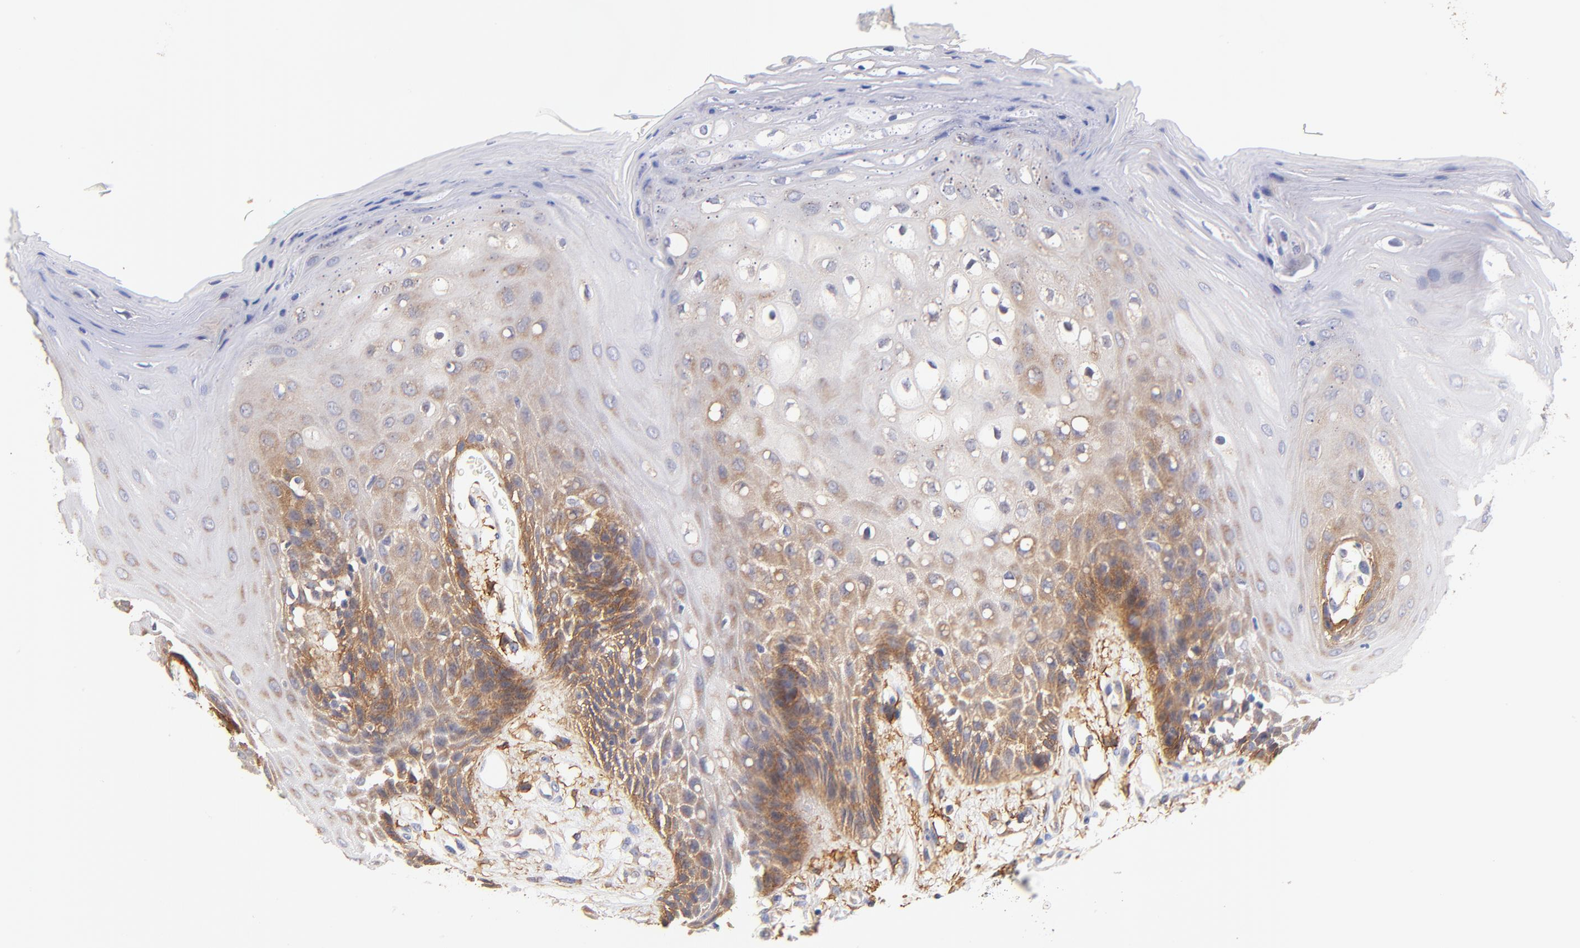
{"staining": {"intensity": "moderate", "quantity": "25%-75%", "location": "cytoplasmic/membranous"}, "tissue": "oral mucosa", "cell_type": "Squamous epithelial cells", "image_type": "normal", "snomed": [{"axis": "morphology", "description": "Normal tissue, NOS"}, {"axis": "morphology", "description": "Squamous cell carcinoma, NOS"}, {"axis": "topography", "description": "Skeletal muscle"}, {"axis": "topography", "description": "Oral tissue"}, {"axis": "topography", "description": "Head-Neck"}], "caption": "Benign oral mucosa was stained to show a protein in brown. There is medium levels of moderate cytoplasmic/membranous positivity in approximately 25%-75% of squamous epithelial cells.", "gene": "PTK7", "patient": {"sex": "female", "age": 84}}